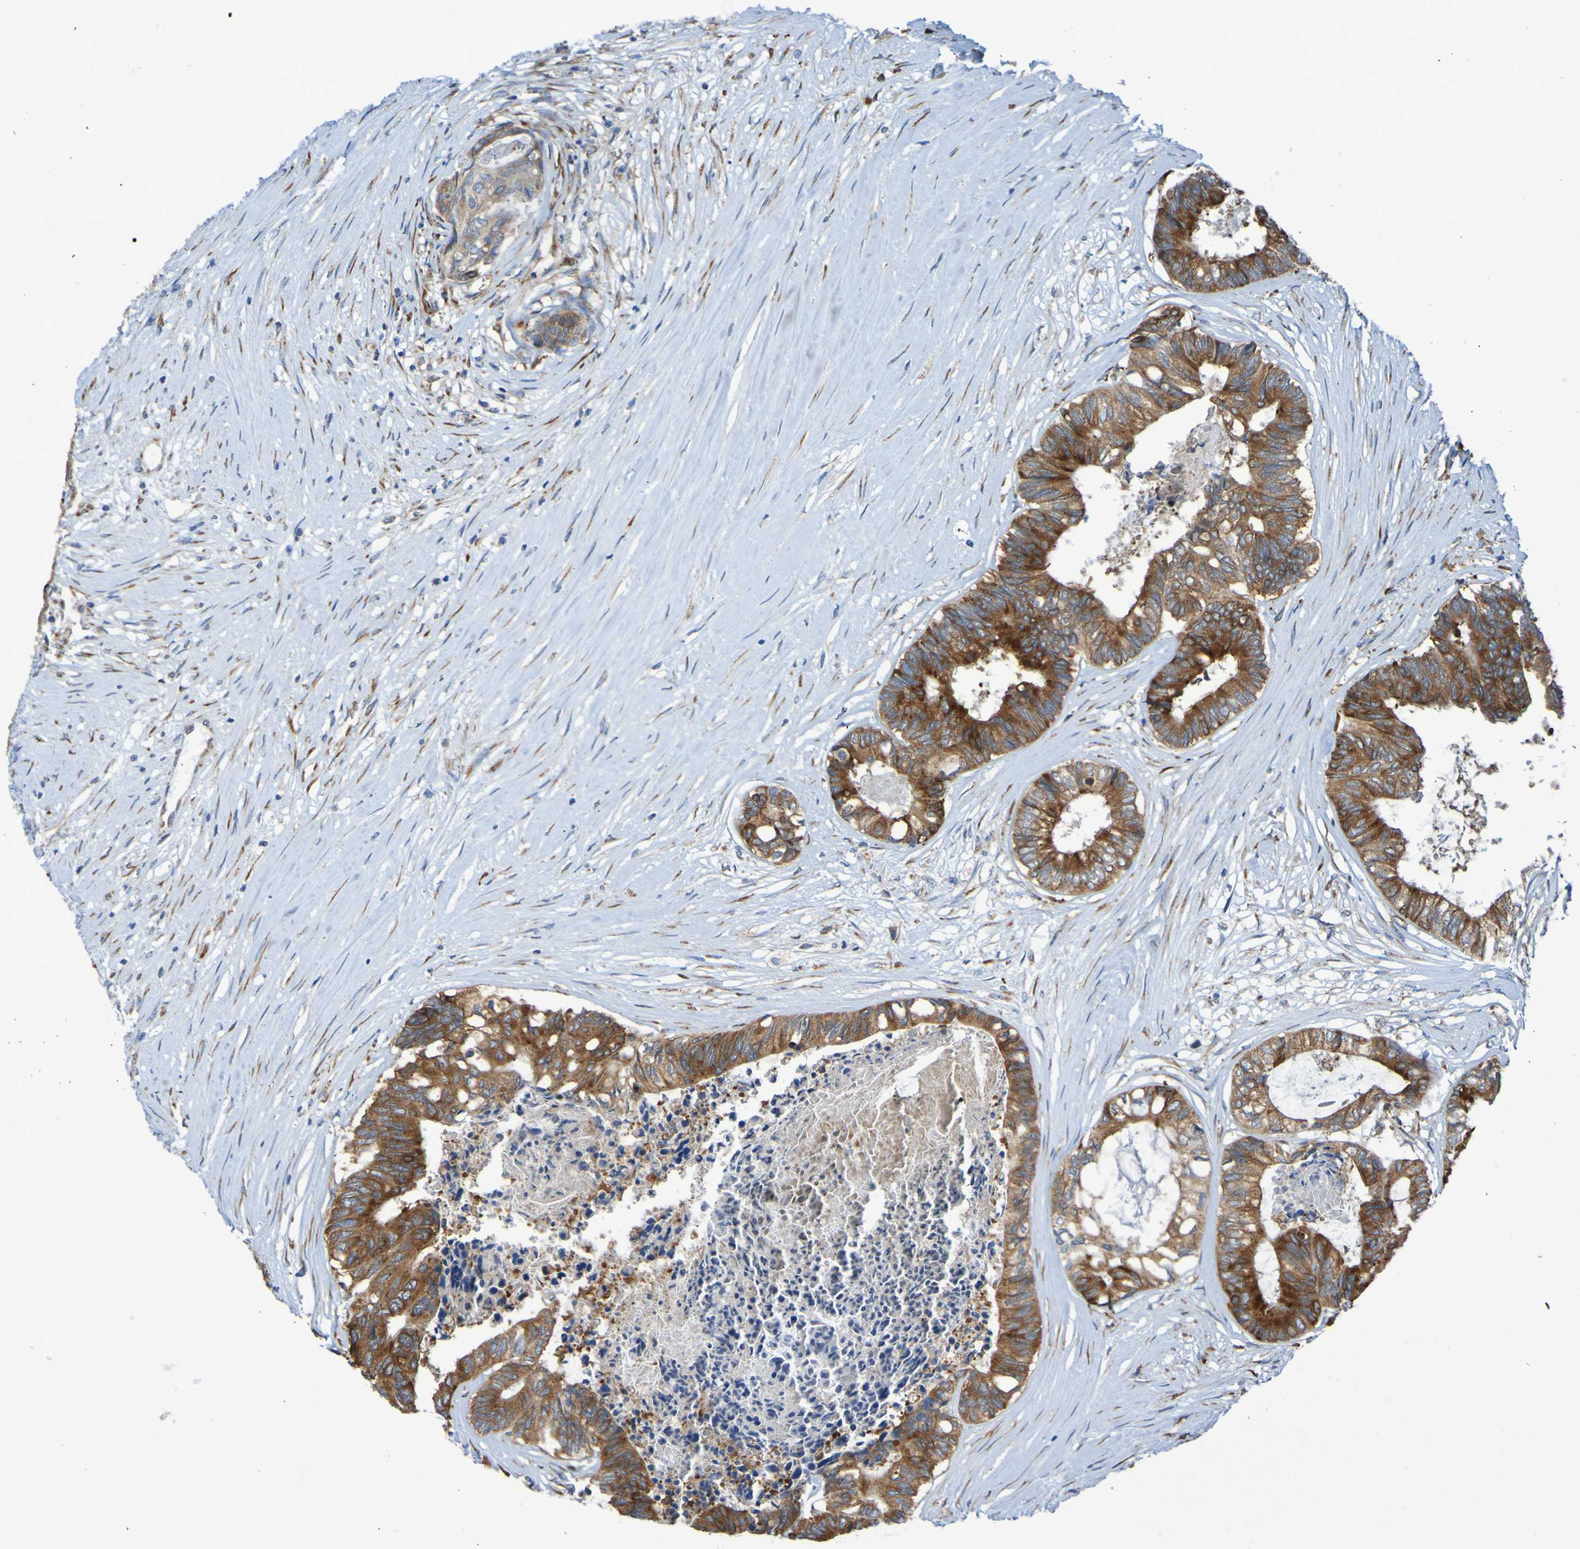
{"staining": {"intensity": "strong", "quantity": ">75%", "location": "cytoplasmic/membranous"}, "tissue": "colorectal cancer", "cell_type": "Tumor cells", "image_type": "cancer", "snomed": [{"axis": "morphology", "description": "Adenocarcinoma, NOS"}, {"axis": "topography", "description": "Rectum"}], "caption": "There is high levels of strong cytoplasmic/membranous staining in tumor cells of colorectal cancer, as demonstrated by immunohistochemical staining (brown color).", "gene": "FKBP3", "patient": {"sex": "male", "age": 63}}